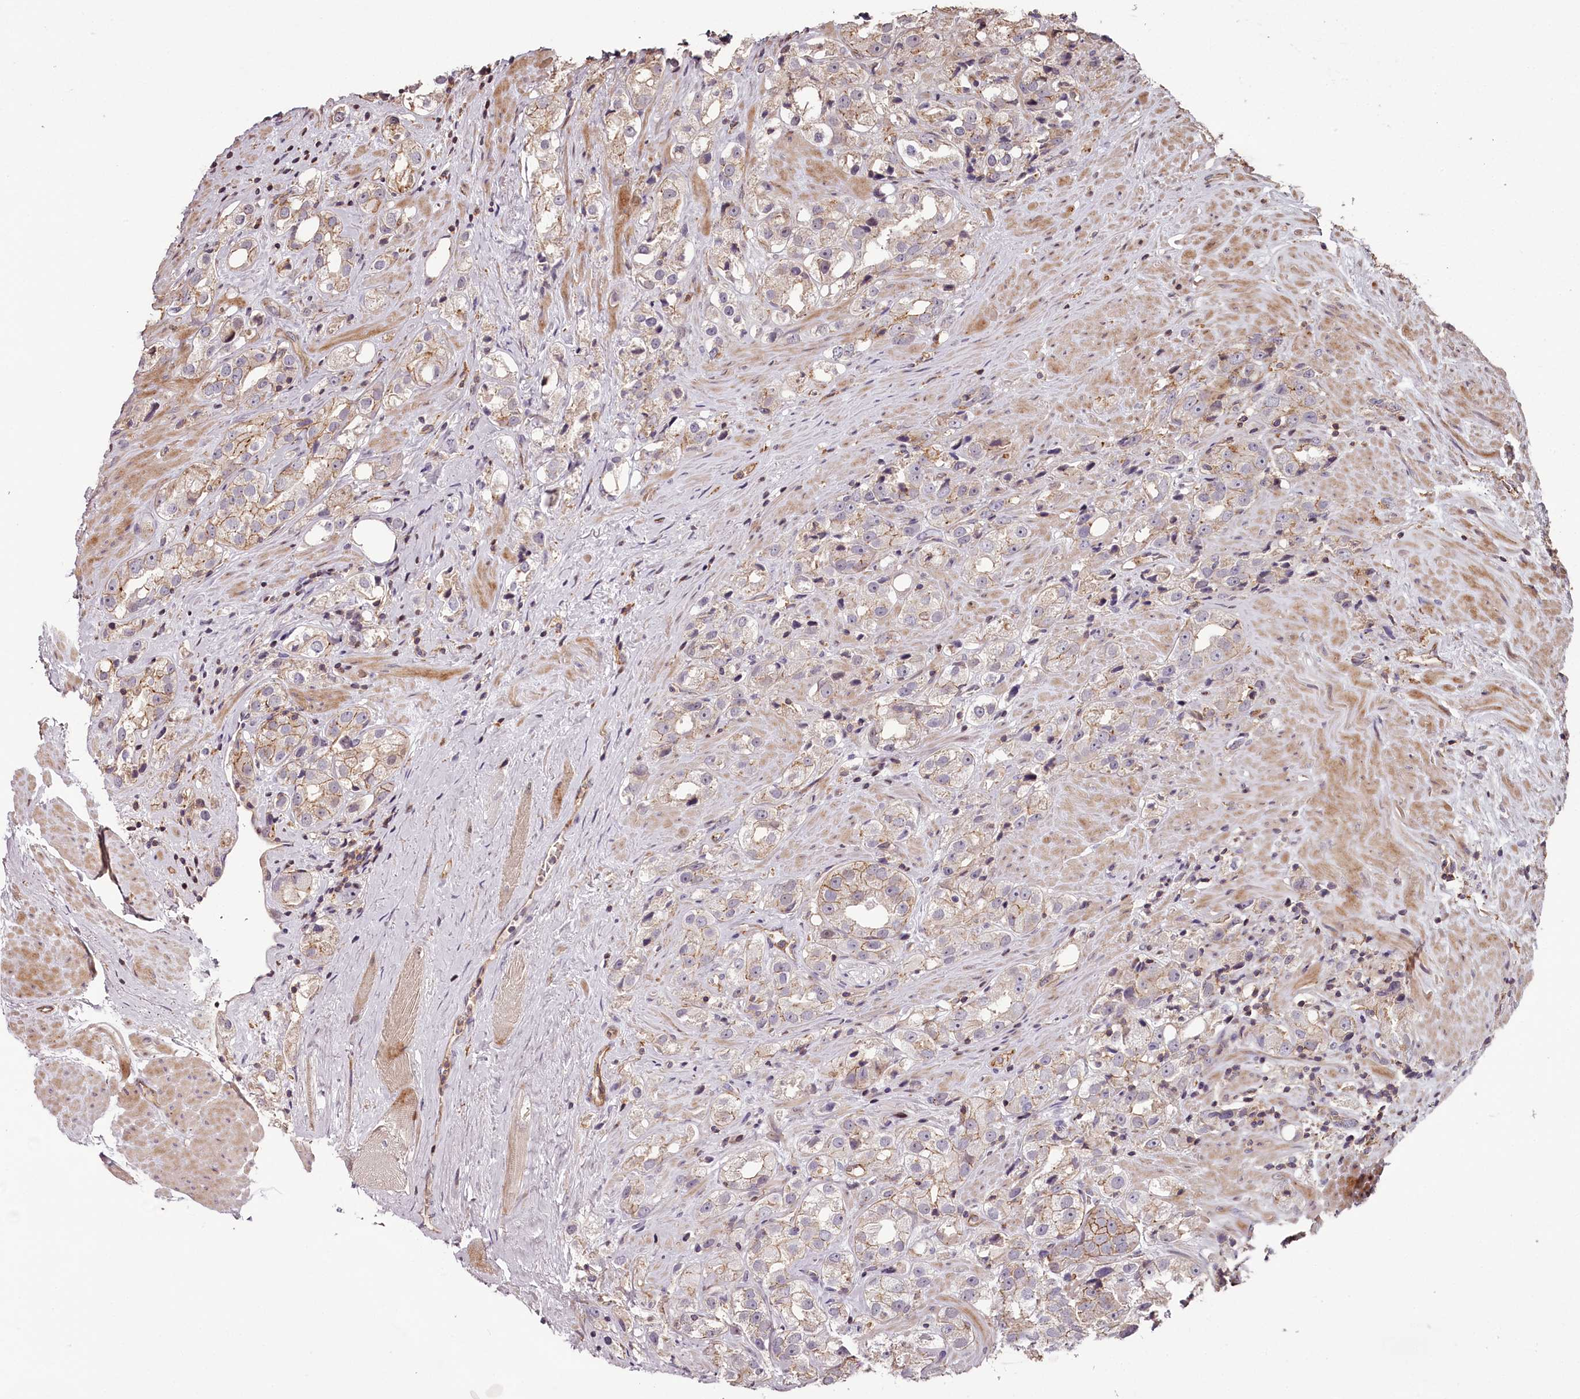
{"staining": {"intensity": "weak", "quantity": "25%-75%", "location": "cytoplasmic/membranous"}, "tissue": "prostate cancer", "cell_type": "Tumor cells", "image_type": "cancer", "snomed": [{"axis": "morphology", "description": "Adenocarcinoma, NOS"}, {"axis": "topography", "description": "Prostate"}], "caption": "Prostate cancer (adenocarcinoma) tissue shows weak cytoplasmic/membranous positivity in about 25%-75% of tumor cells", "gene": "KIF14", "patient": {"sex": "male", "age": 79}}